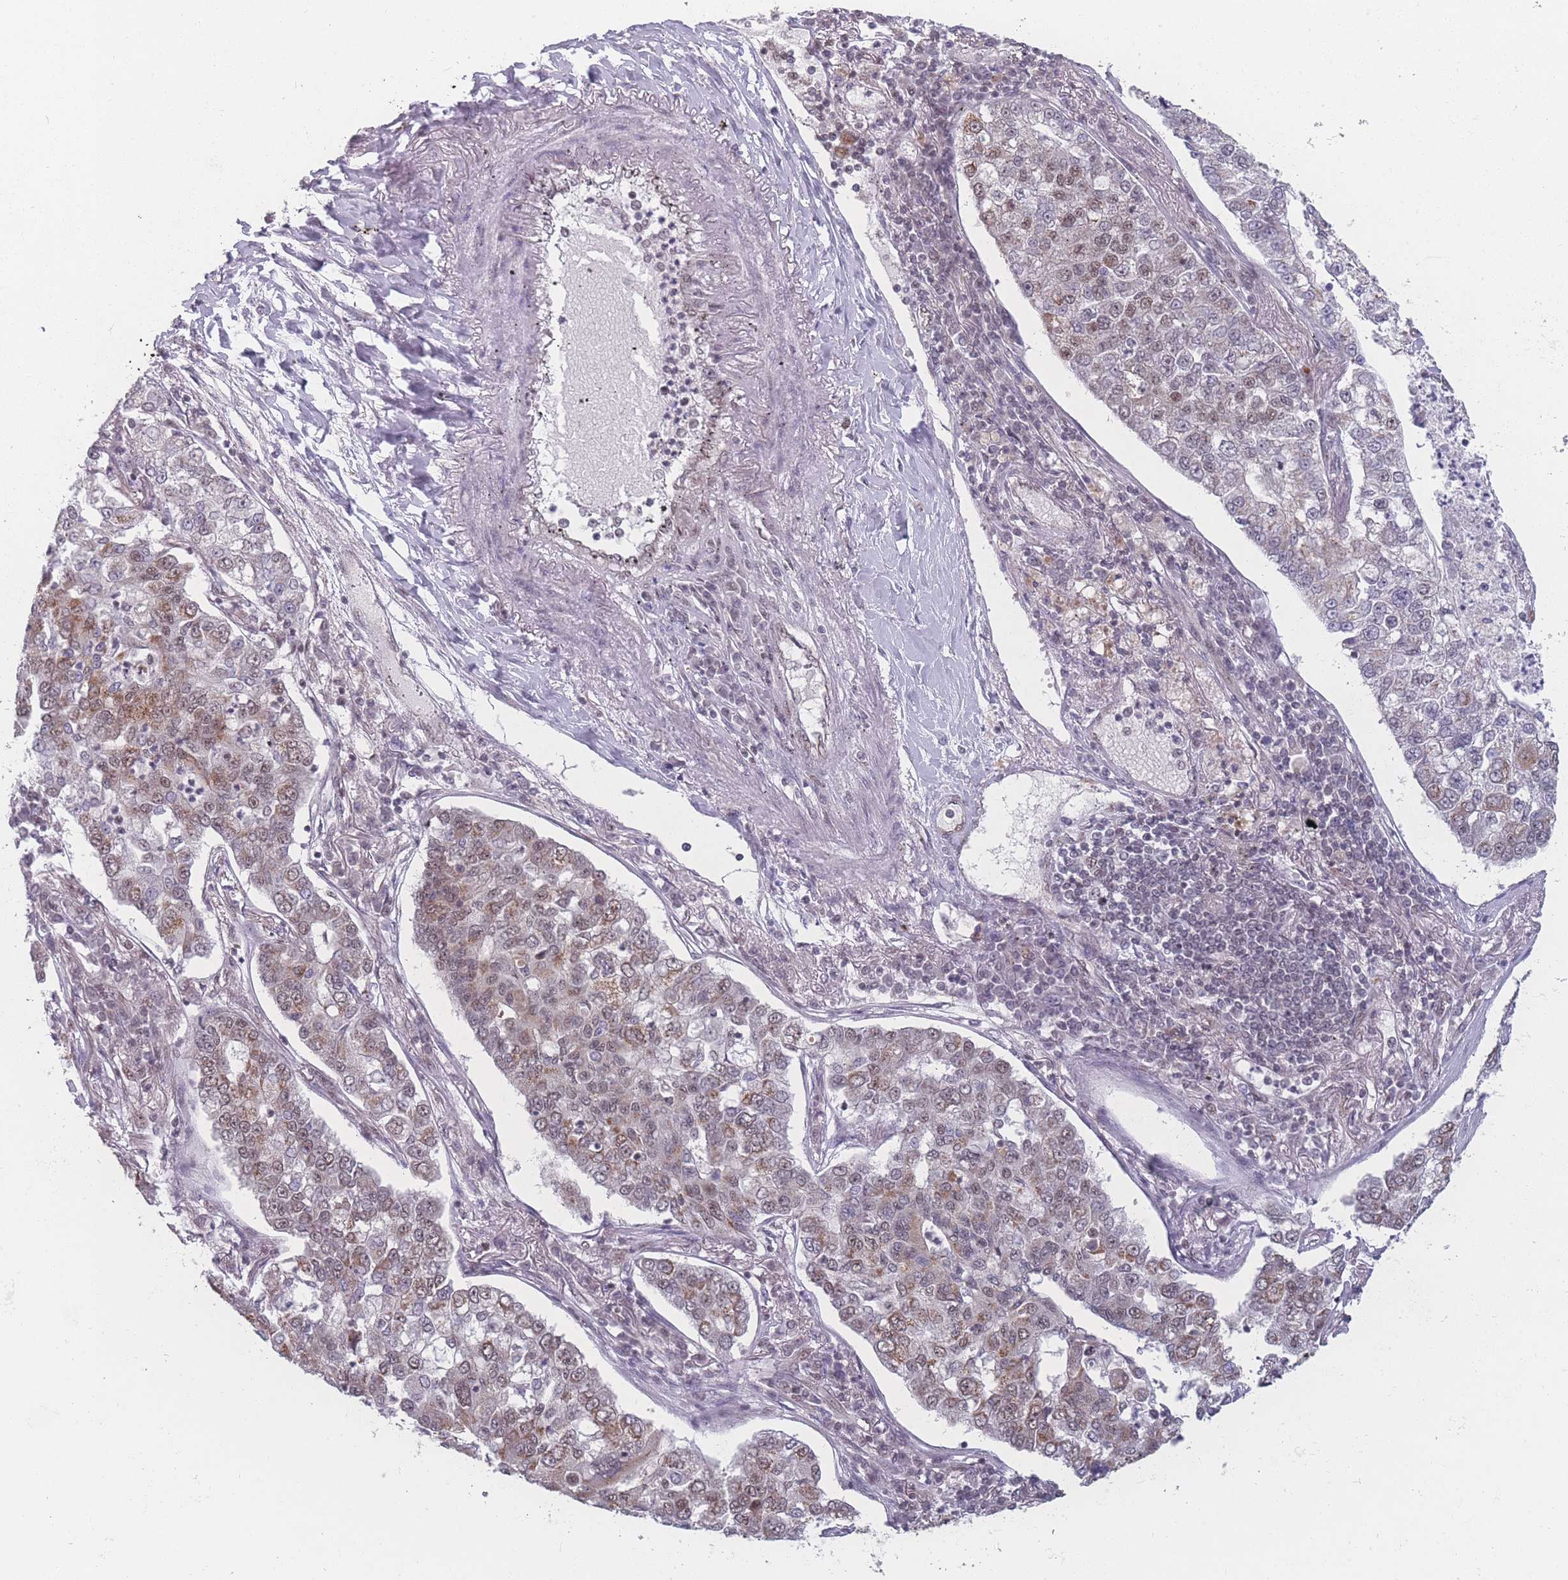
{"staining": {"intensity": "moderate", "quantity": "25%-75%", "location": "cytoplasmic/membranous,nuclear"}, "tissue": "lung cancer", "cell_type": "Tumor cells", "image_type": "cancer", "snomed": [{"axis": "morphology", "description": "Adenocarcinoma, NOS"}, {"axis": "topography", "description": "Lung"}], "caption": "A high-resolution micrograph shows immunohistochemistry staining of adenocarcinoma (lung), which reveals moderate cytoplasmic/membranous and nuclear staining in approximately 25%-75% of tumor cells.", "gene": "ZC3H14", "patient": {"sex": "male", "age": 49}}